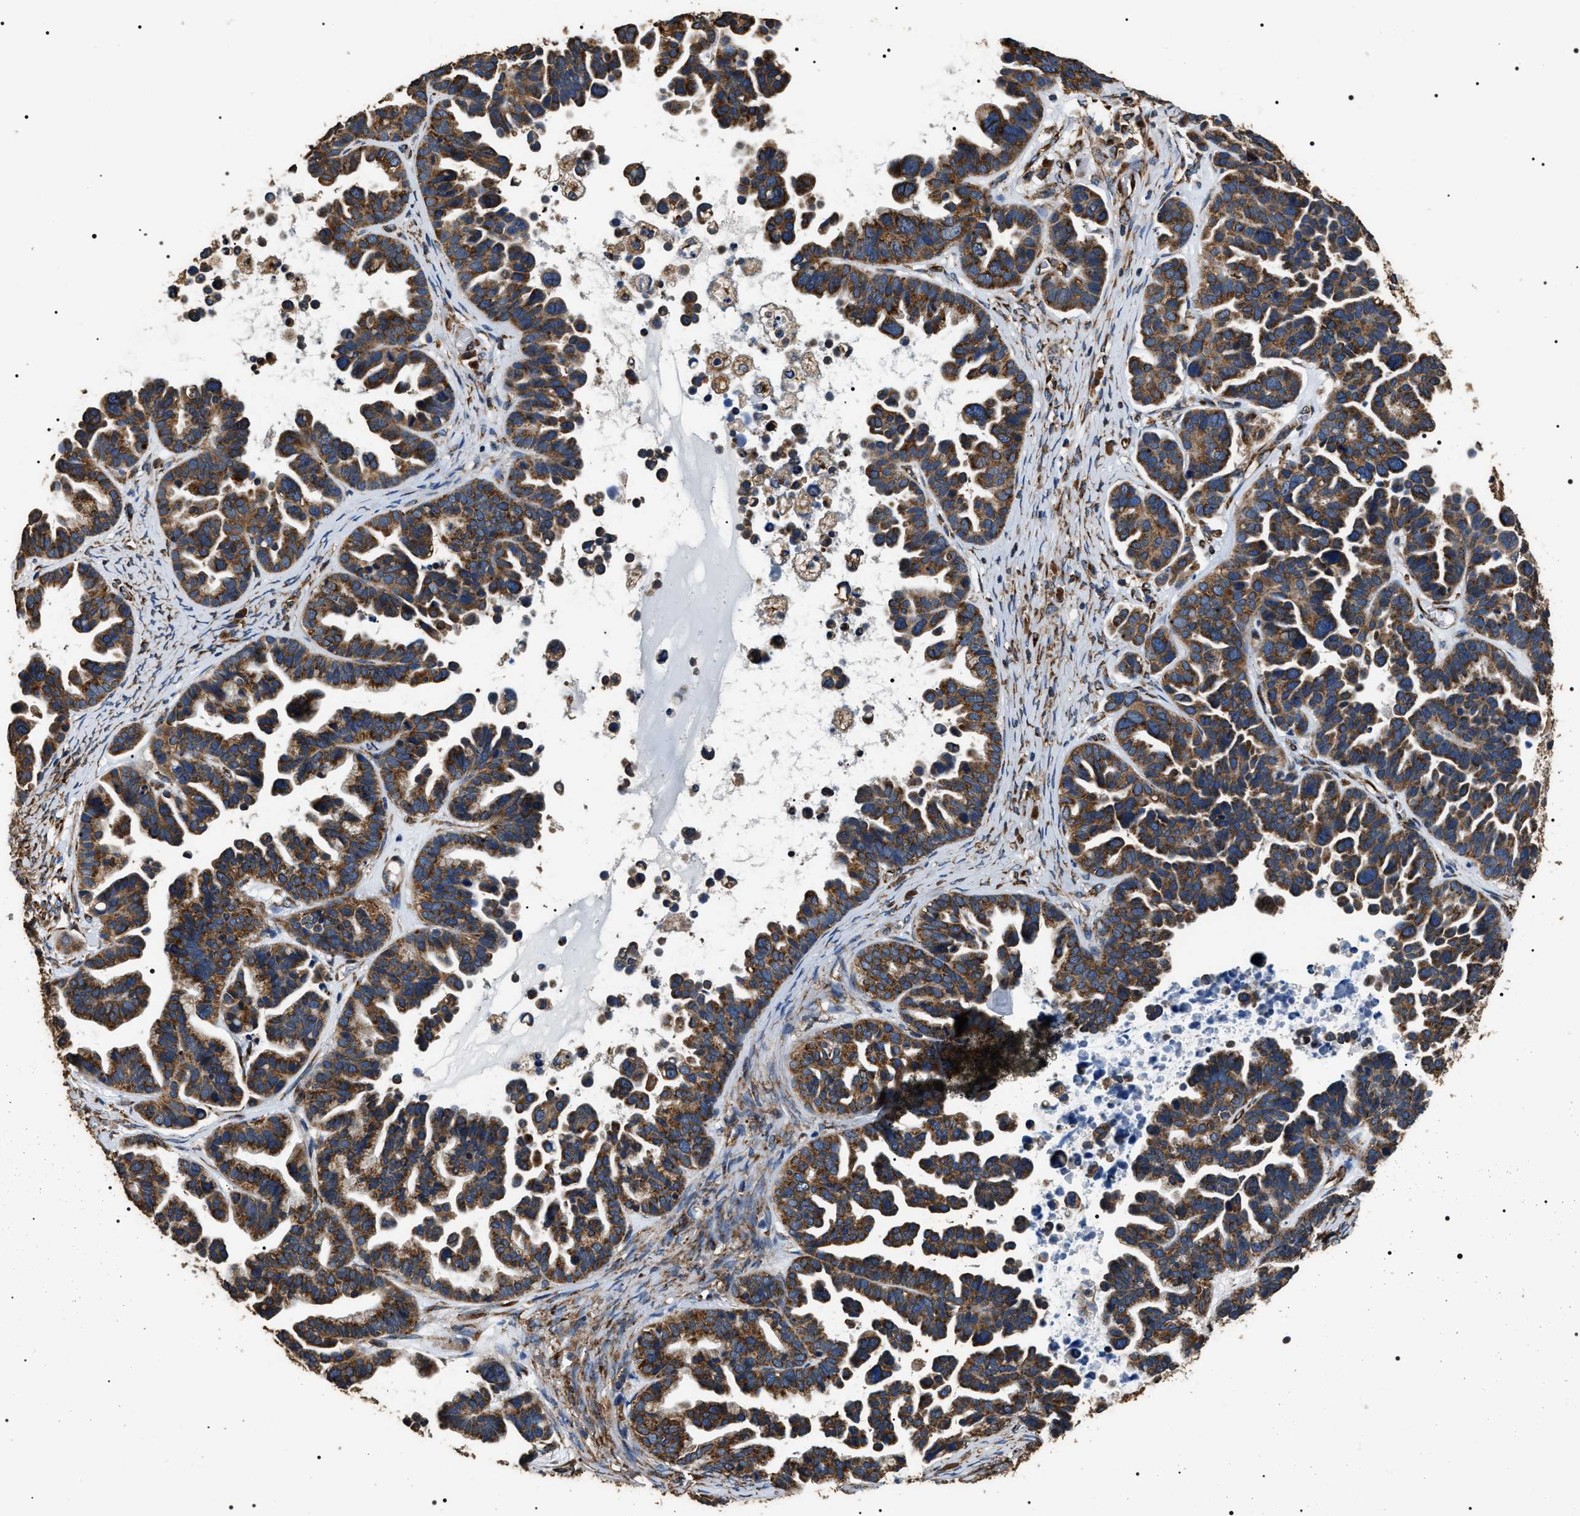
{"staining": {"intensity": "moderate", "quantity": ">75%", "location": "cytoplasmic/membranous"}, "tissue": "ovarian cancer", "cell_type": "Tumor cells", "image_type": "cancer", "snomed": [{"axis": "morphology", "description": "Cystadenocarcinoma, serous, NOS"}, {"axis": "topography", "description": "Ovary"}], "caption": "Protein expression analysis of ovarian serous cystadenocarcinoma reveals moderate cytoplasmic/membranous expression in about >75% of tumor cells.", "gene": "KTN1", "patient": {"sex": "female", "age": 56}}